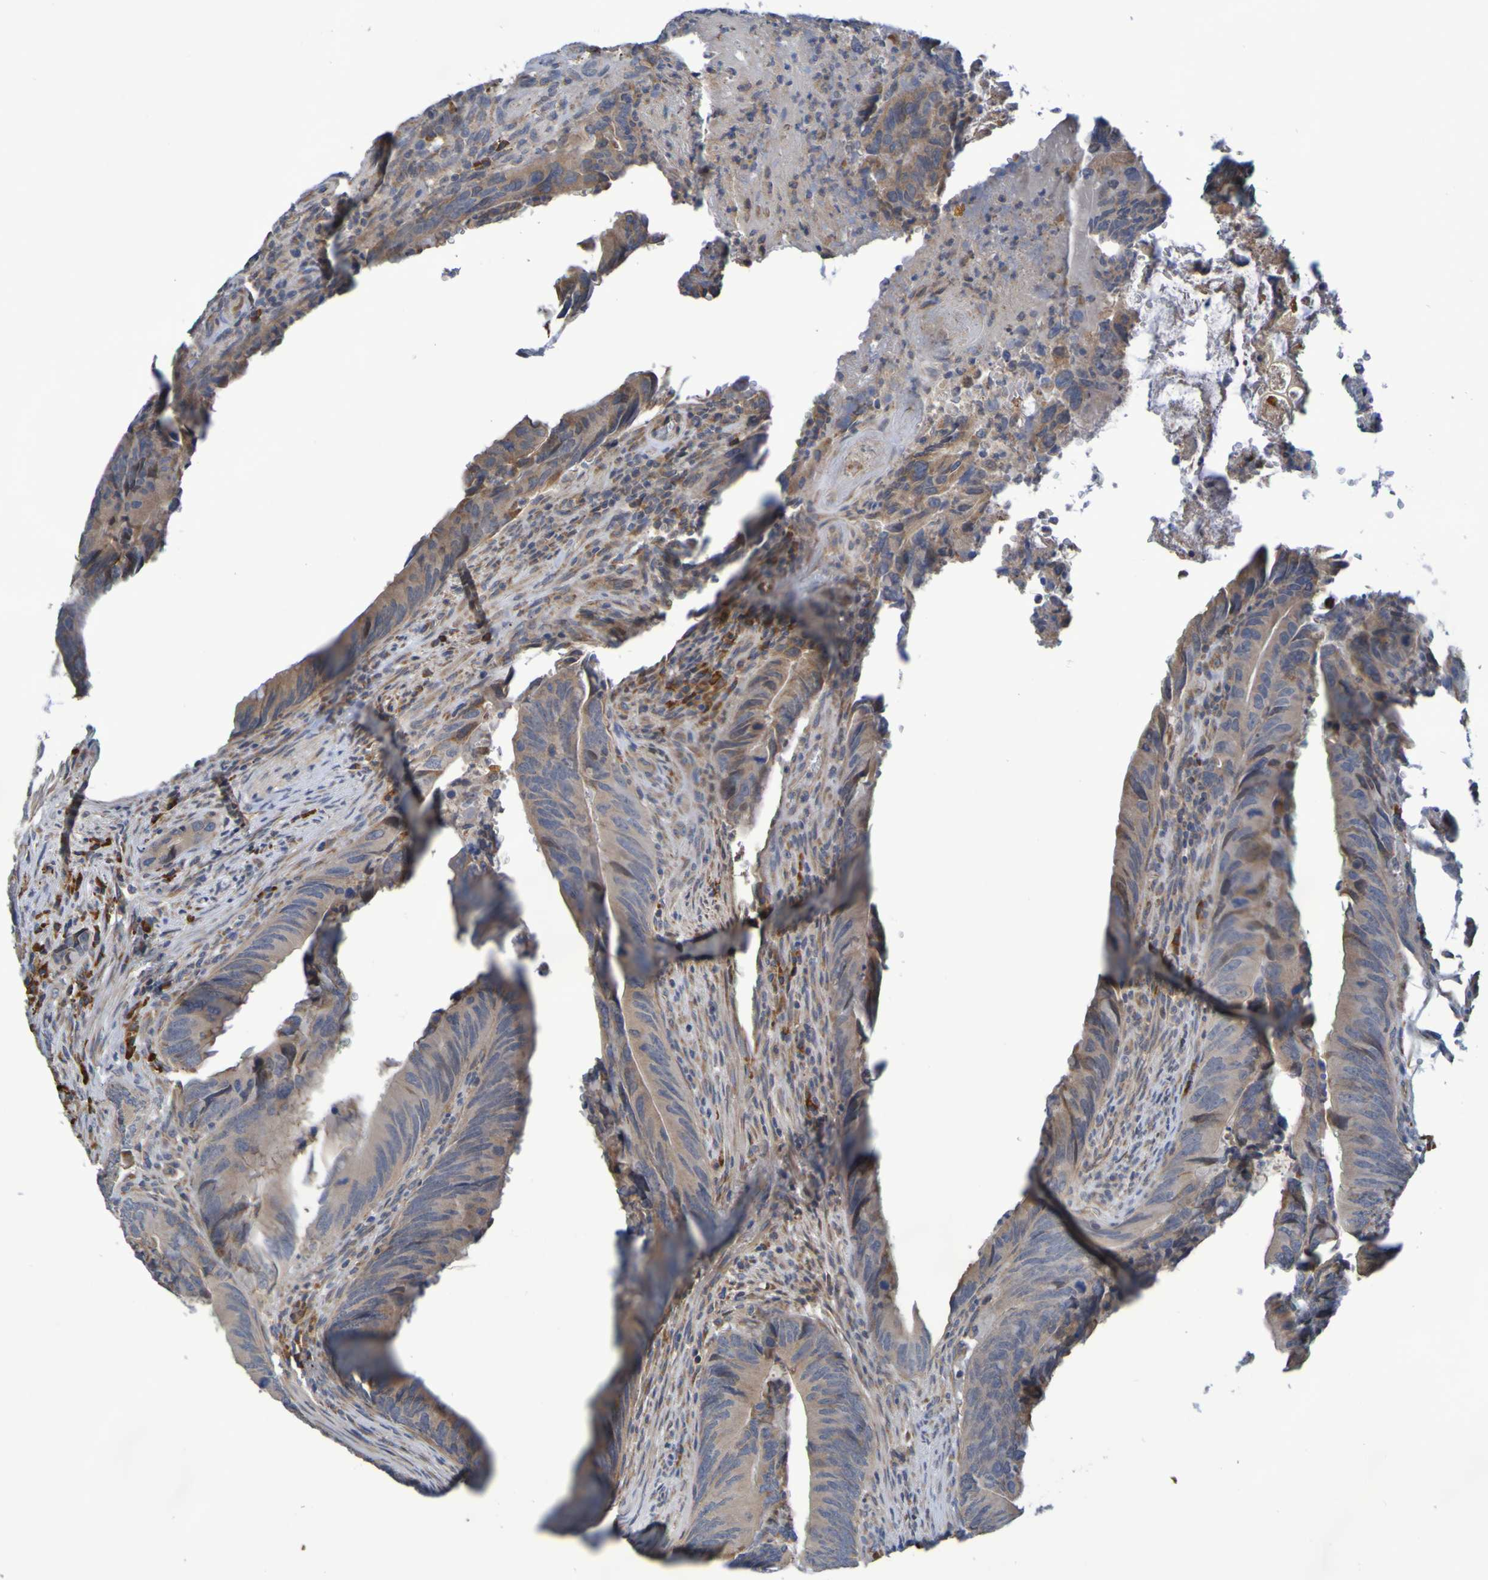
{"staining": {"intensity": "weak", "quantity": ">75%", "location": "cytoplasmic/membranous"}, "tissue": "colorectal cancer", "cell_type": "Tumor cells", "image_type": "cancer", "snomed": [{"axis": "morphology", "description": "Normal tissue, NOS"}, {"axis": "morphology", "description": "Adenocarcinoma, NOS"}, {"axis": "topography", "description": "Colon"}], "caption": "Immunohistochemical staining of human colorectal adenocarcinoma demonstrates low levels of weak cytoplasmic/membranous positivity in approximately >75% of tumor cells.", "gene": "CLDN18", "patient": {"sex": "male", "age": 56}}